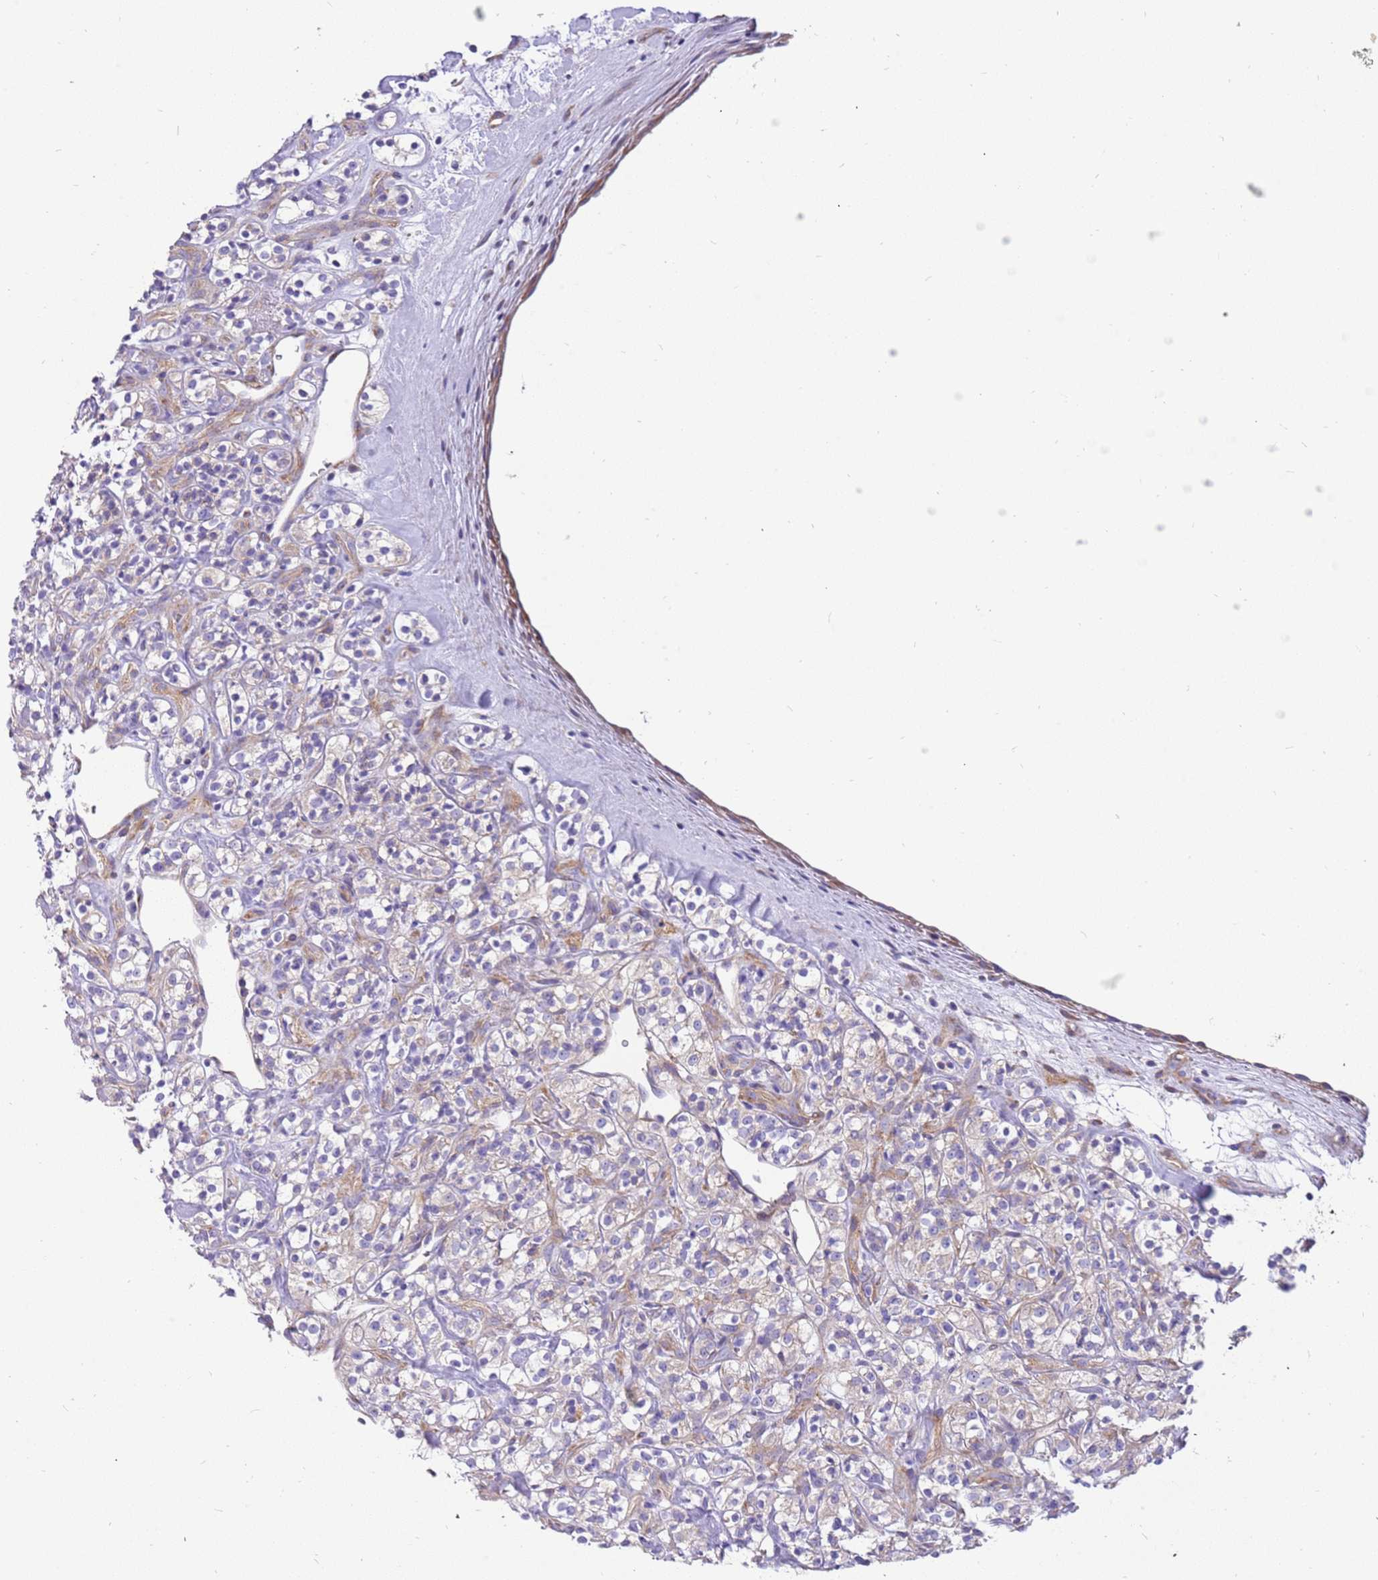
{"staining": {"intensity": "negative", "quantity": "none", "location": "none"}, "tissue": "renal cancer", "cell_type": "Tumor cells", "image_type": "cancer", "snomed": [{"axis": "morphology", "description": "Adenocarcinoma, NOS"}, {"axis": "topography", "description": "Kidney"}], "caption": "This is a photomicrograph of immunohistochemistry (IHC) staining of adenocarcinoma (renal), which shows no staining in tumor cells.", "gene": "SERINC3", "patient": {"sex": "male", "age": 77}}